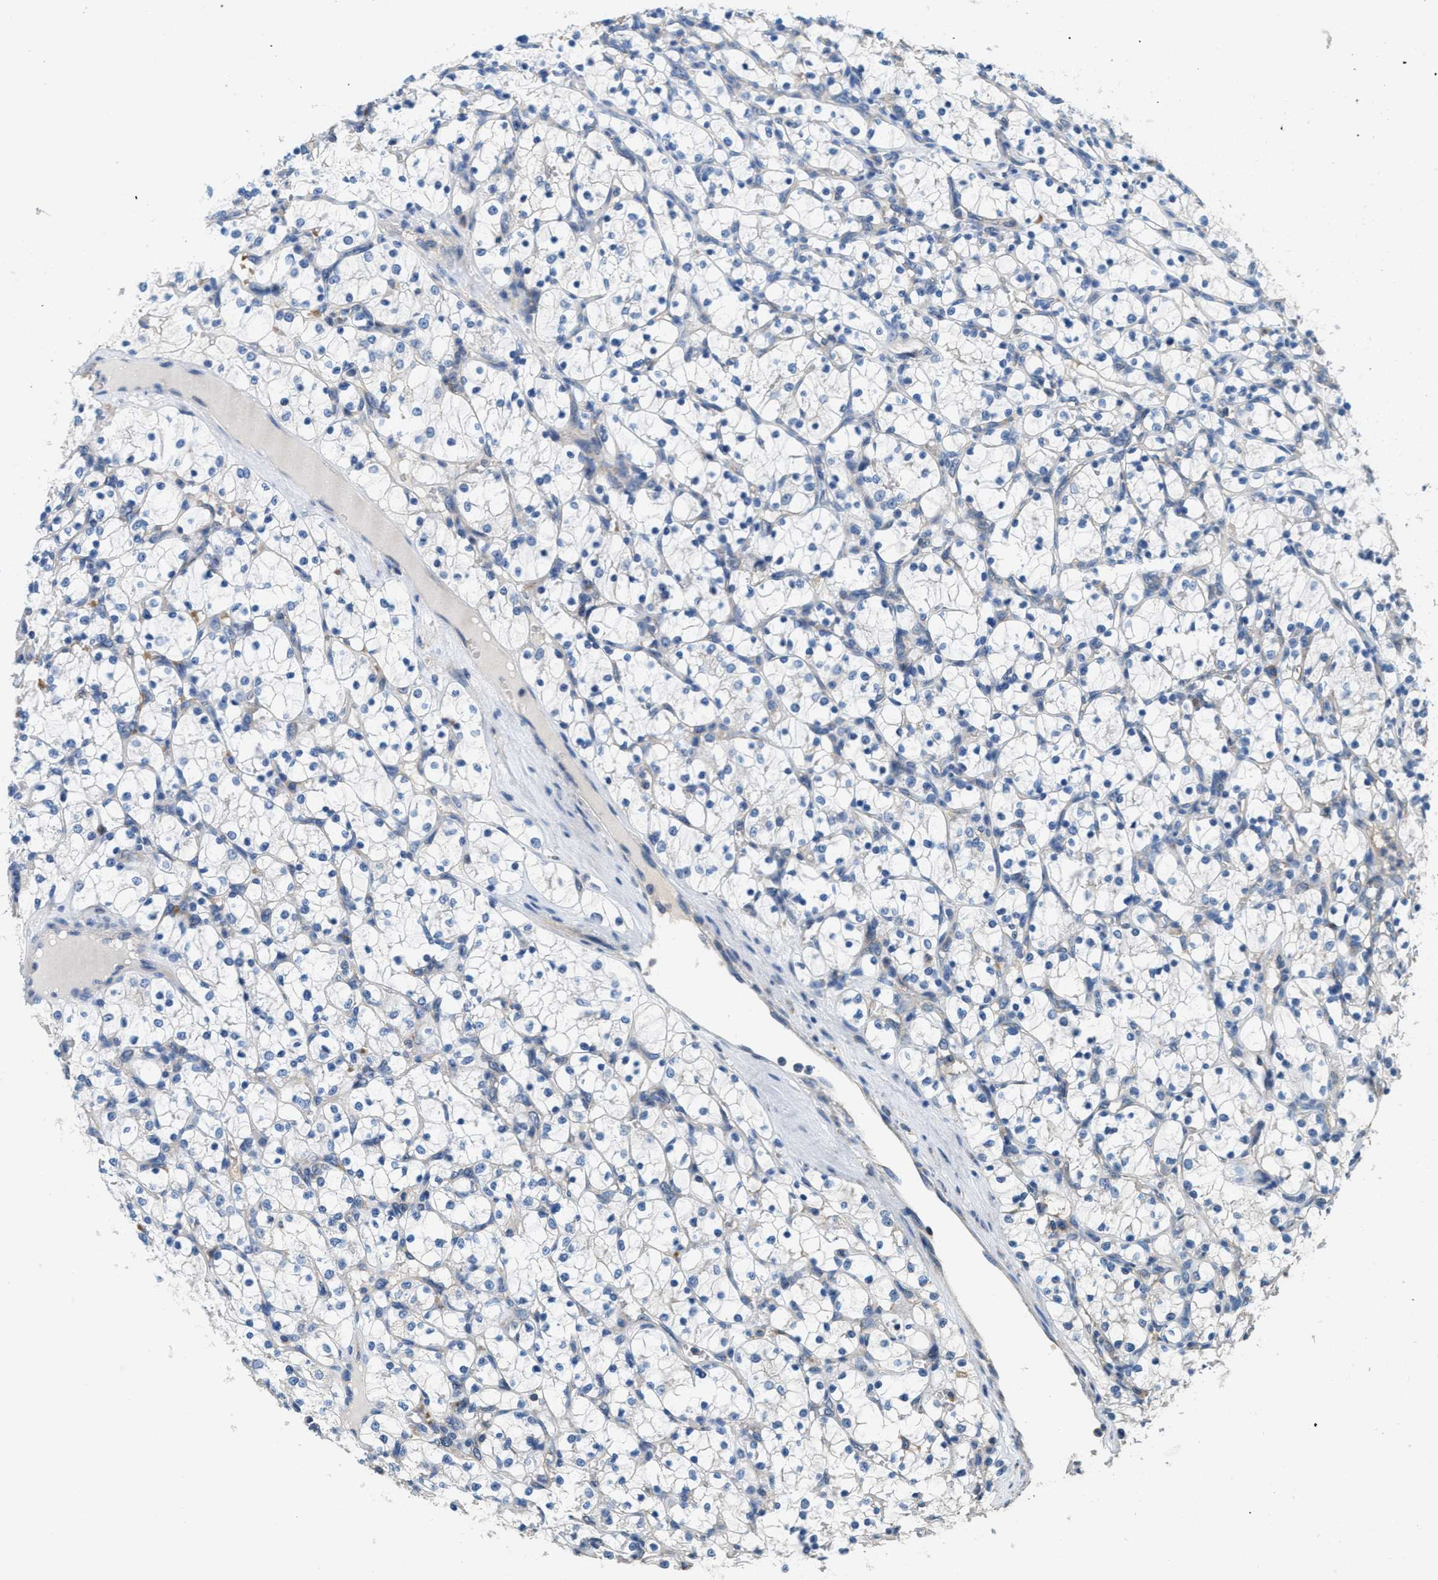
{"staining": {"intensity": "negative", "quantity": "none", "location": "none"}, "tissue": "renal cancer", "cell_type": "Tumor cells", "image_type": "cancer", "snomed": [{"axis": "morphology", "description": "Adenocarcinoma, NOS"}, {"axis": "topography", "description": "Kidney"}], "caption": "Immunohistochemical staining of human renal adenocarcinoma shows no significant positivity in tumor cells. The staining was performed using DAB (3,3'-diaminobenzidine) to visualize the protein expression in brown, while the nuclei were stained in blue with hematoxylin (Magnification: 20x).", "gene": "DGKE", "patient": {"sex": "female", "age": 69}}